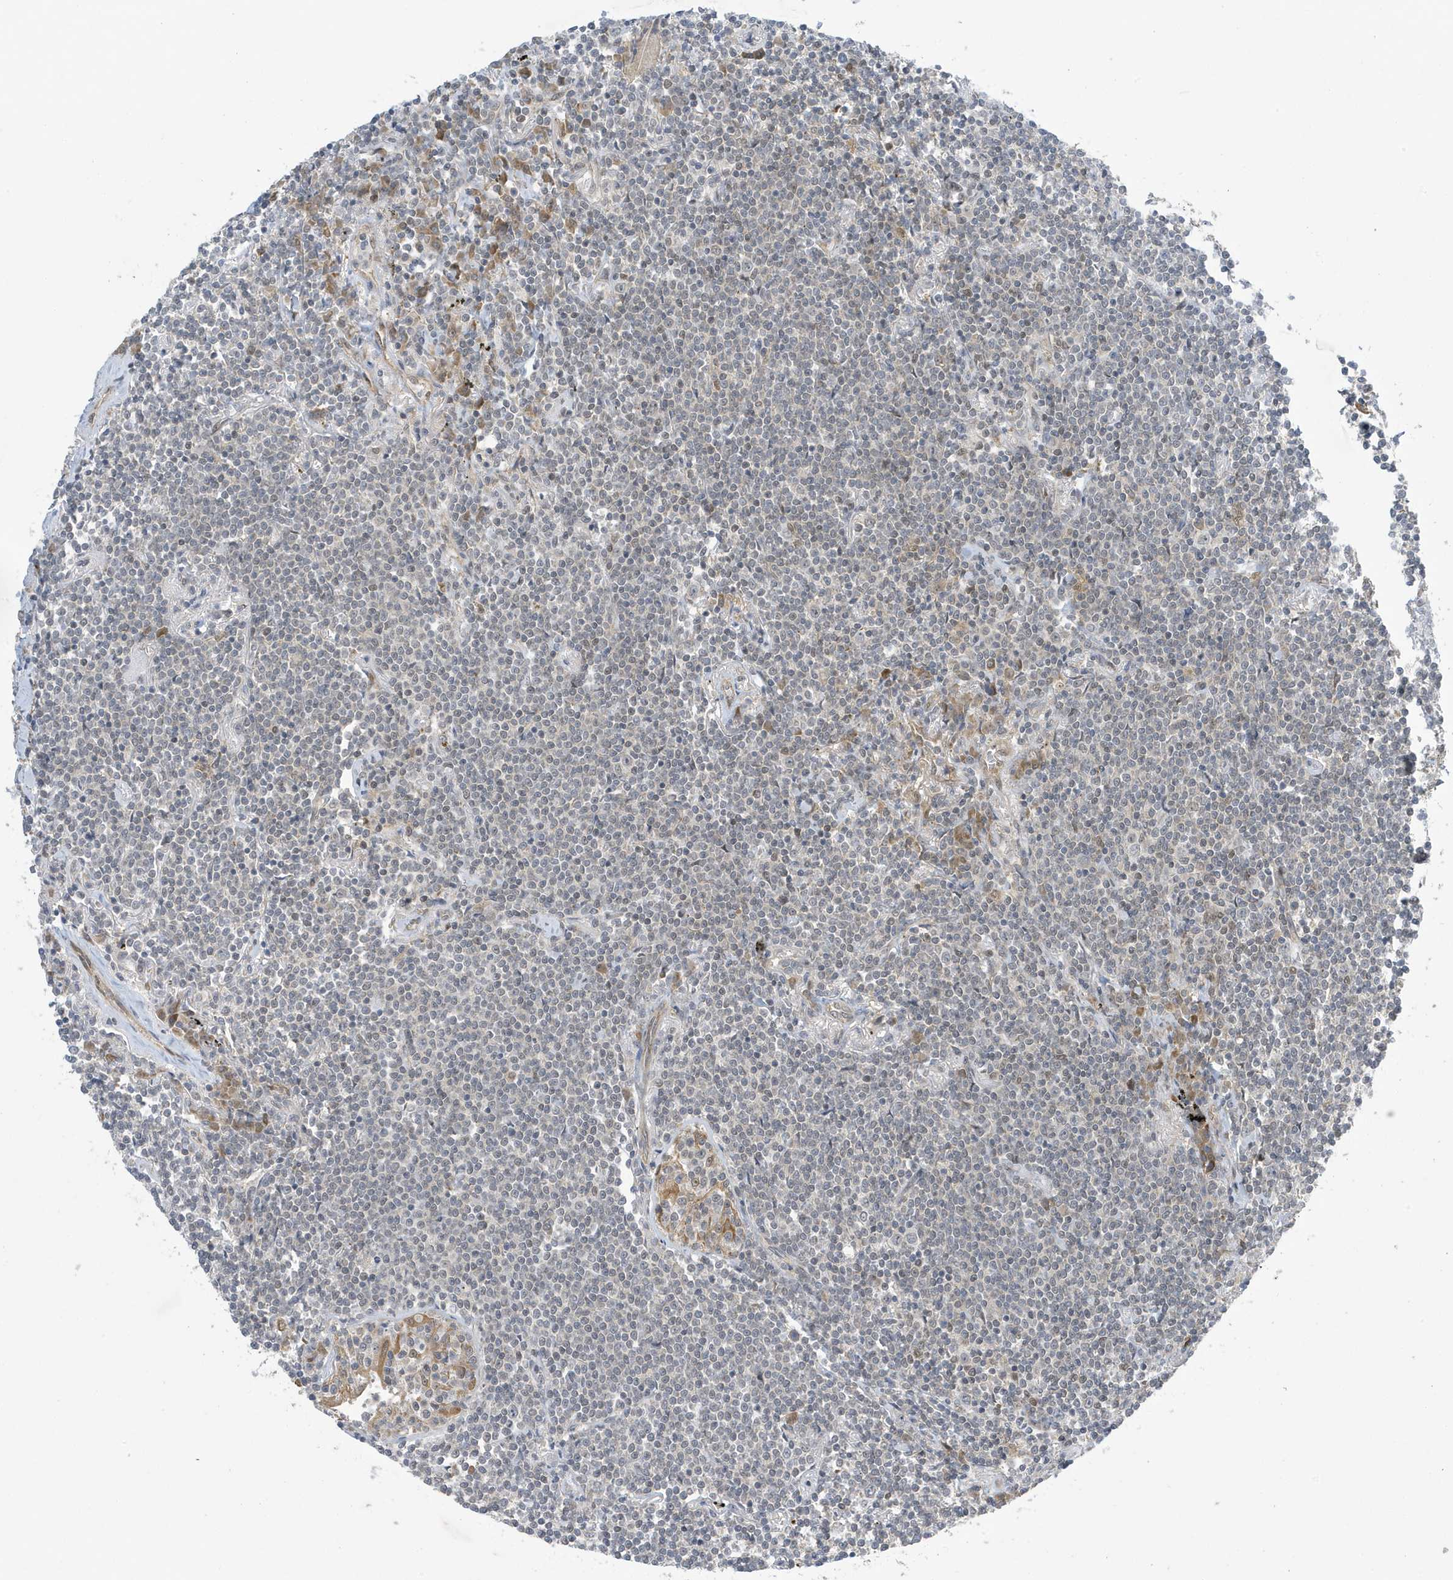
{"staining": {"intensity": "negative", "quantity": "none", "location": "none"}, "tissue": "lymphoma", "cell_type": "Tumor cells", "image_type": "cancer", "snomed": [{"axis": "morphology", "description": "Malignant lymphoma, non-Hodgkin's type, Low grade"}, {"axis": "topography", "description": "Lung"}], "caption": "An IHC histopathology image of lymphoma is shown. There is no staining in tumor cells of lymphoma. (Stains: DAB (3,3'-diaminobenzidine) immunohistochemistry with hematoxylin counter stain, Microscopy: brightfield microscopy at high magnification).", "gene": "NCOA7", "patient": {"sex": "female", "age": 71}}